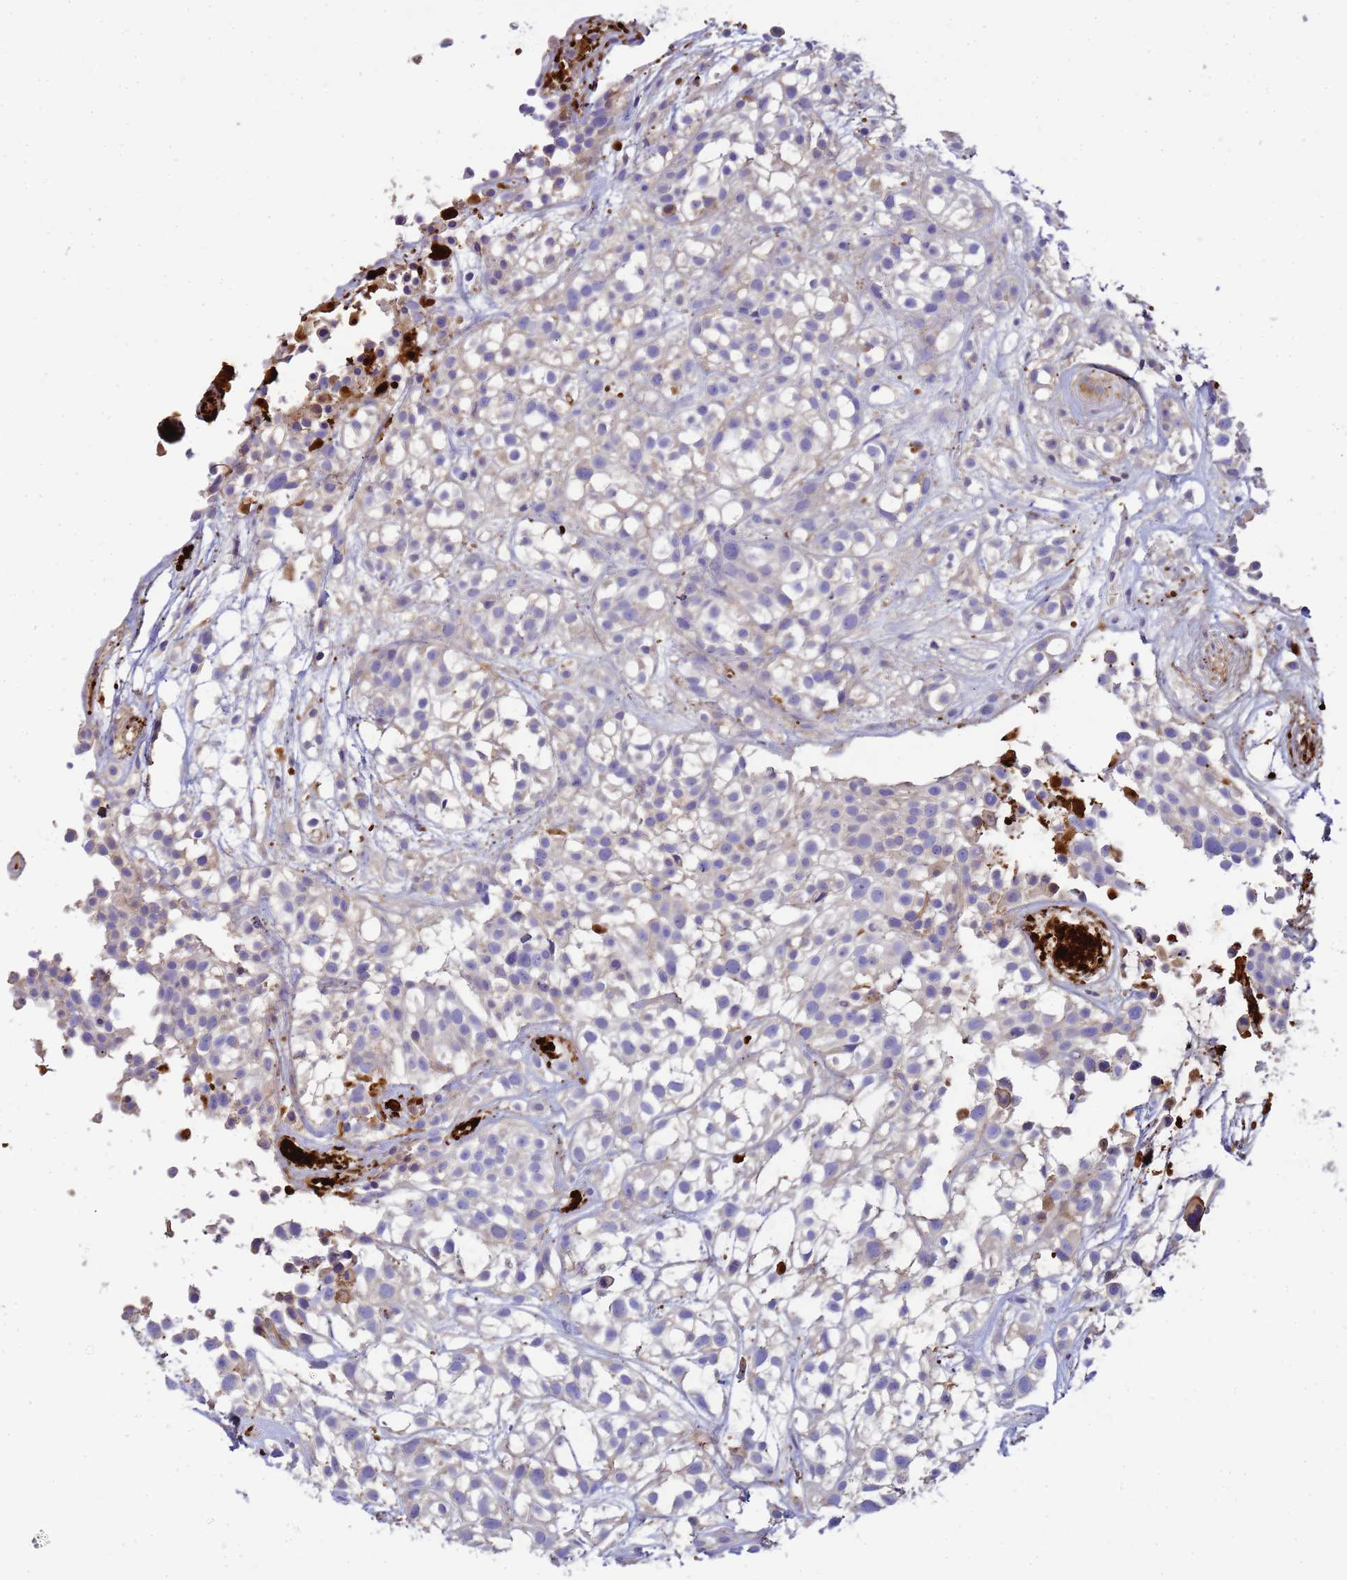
{"staining": {"intensity": "negative", "quantity": "none", "location": "none"}, "tissue": "urothelial cancer", "cell_type": "Tumor cells", "image_type": "cancer", "snomed": [{"axis": "morphology", "description": "Urothelial carcinoma, High grade"}, {"axis": "topography", "description": "Urinary bladder"}], "caption": "Immunohistochemistry (IHC) of high-grade urothelial carcinoma exhibits no staining in tumor cells. (DAB (3,3'-diaminobenzidine) immunohistochemistry with hematoxylin counter stain).", "gene": "MYL12A", "patient": {"sex": "male", "age": 56}}